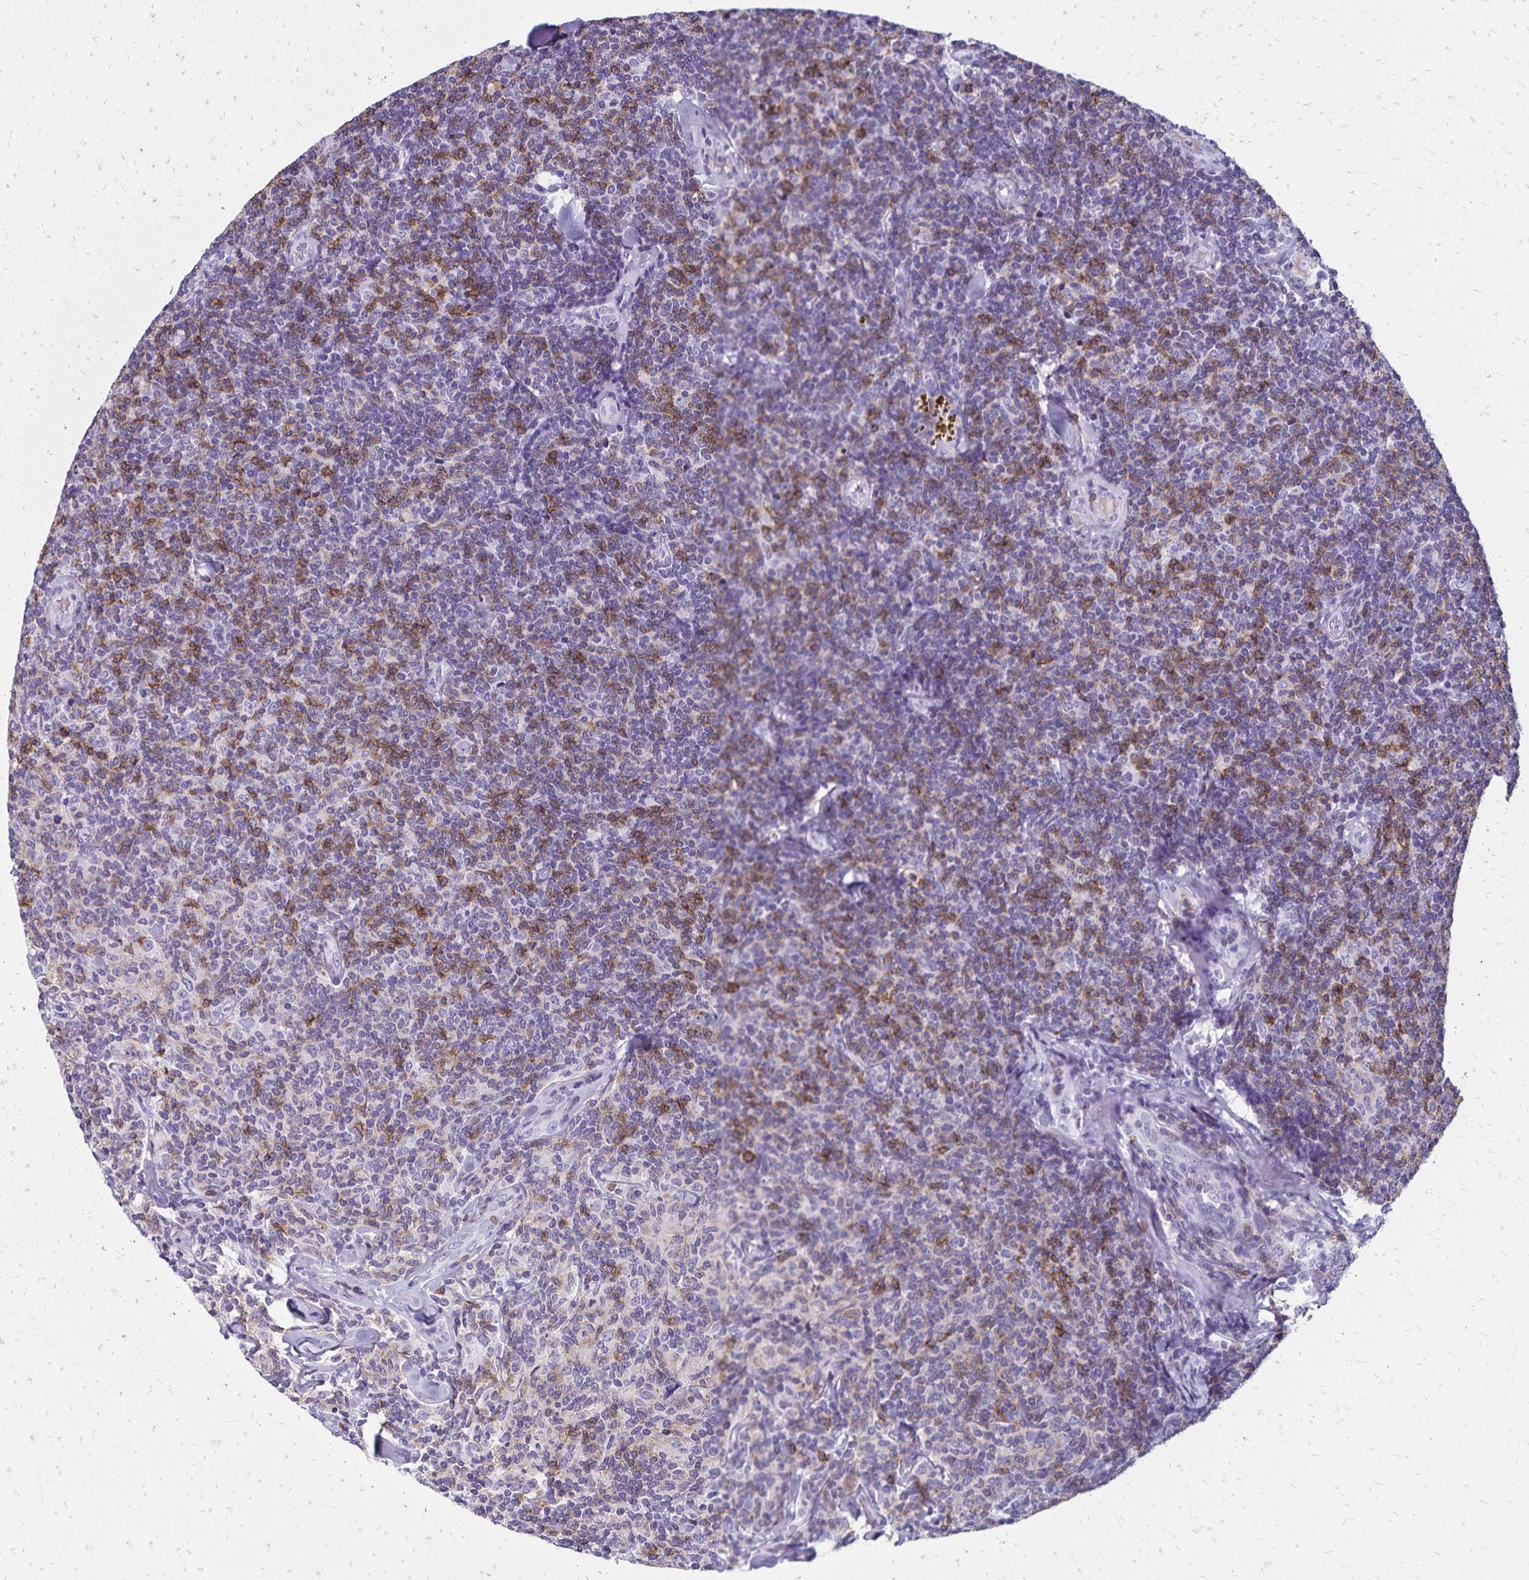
{"staining": {"intensity": "moderate", "quantity": "<25%", "location": "cytoplasmic/membranous"}, "tissue": "lymphoma", "cell_type": "Tumor cells", "image_type": "cancer", "snomed": [{"axis": "morphology", "description": "Malignant lymphoma, non-Hodgkin's type, Low grade"}, {"axis": "topography", "description": "Lymph node"}], "caption": "This is an image of immunohistochemistry staining of malignant lymphoma, non-Hodgkin's type (low-grade), which shows moderate staining in the cytoplasmic/membranous of tumor cells.", "gene": "CD27", "patient": {"sex": "female", "age": 56}}